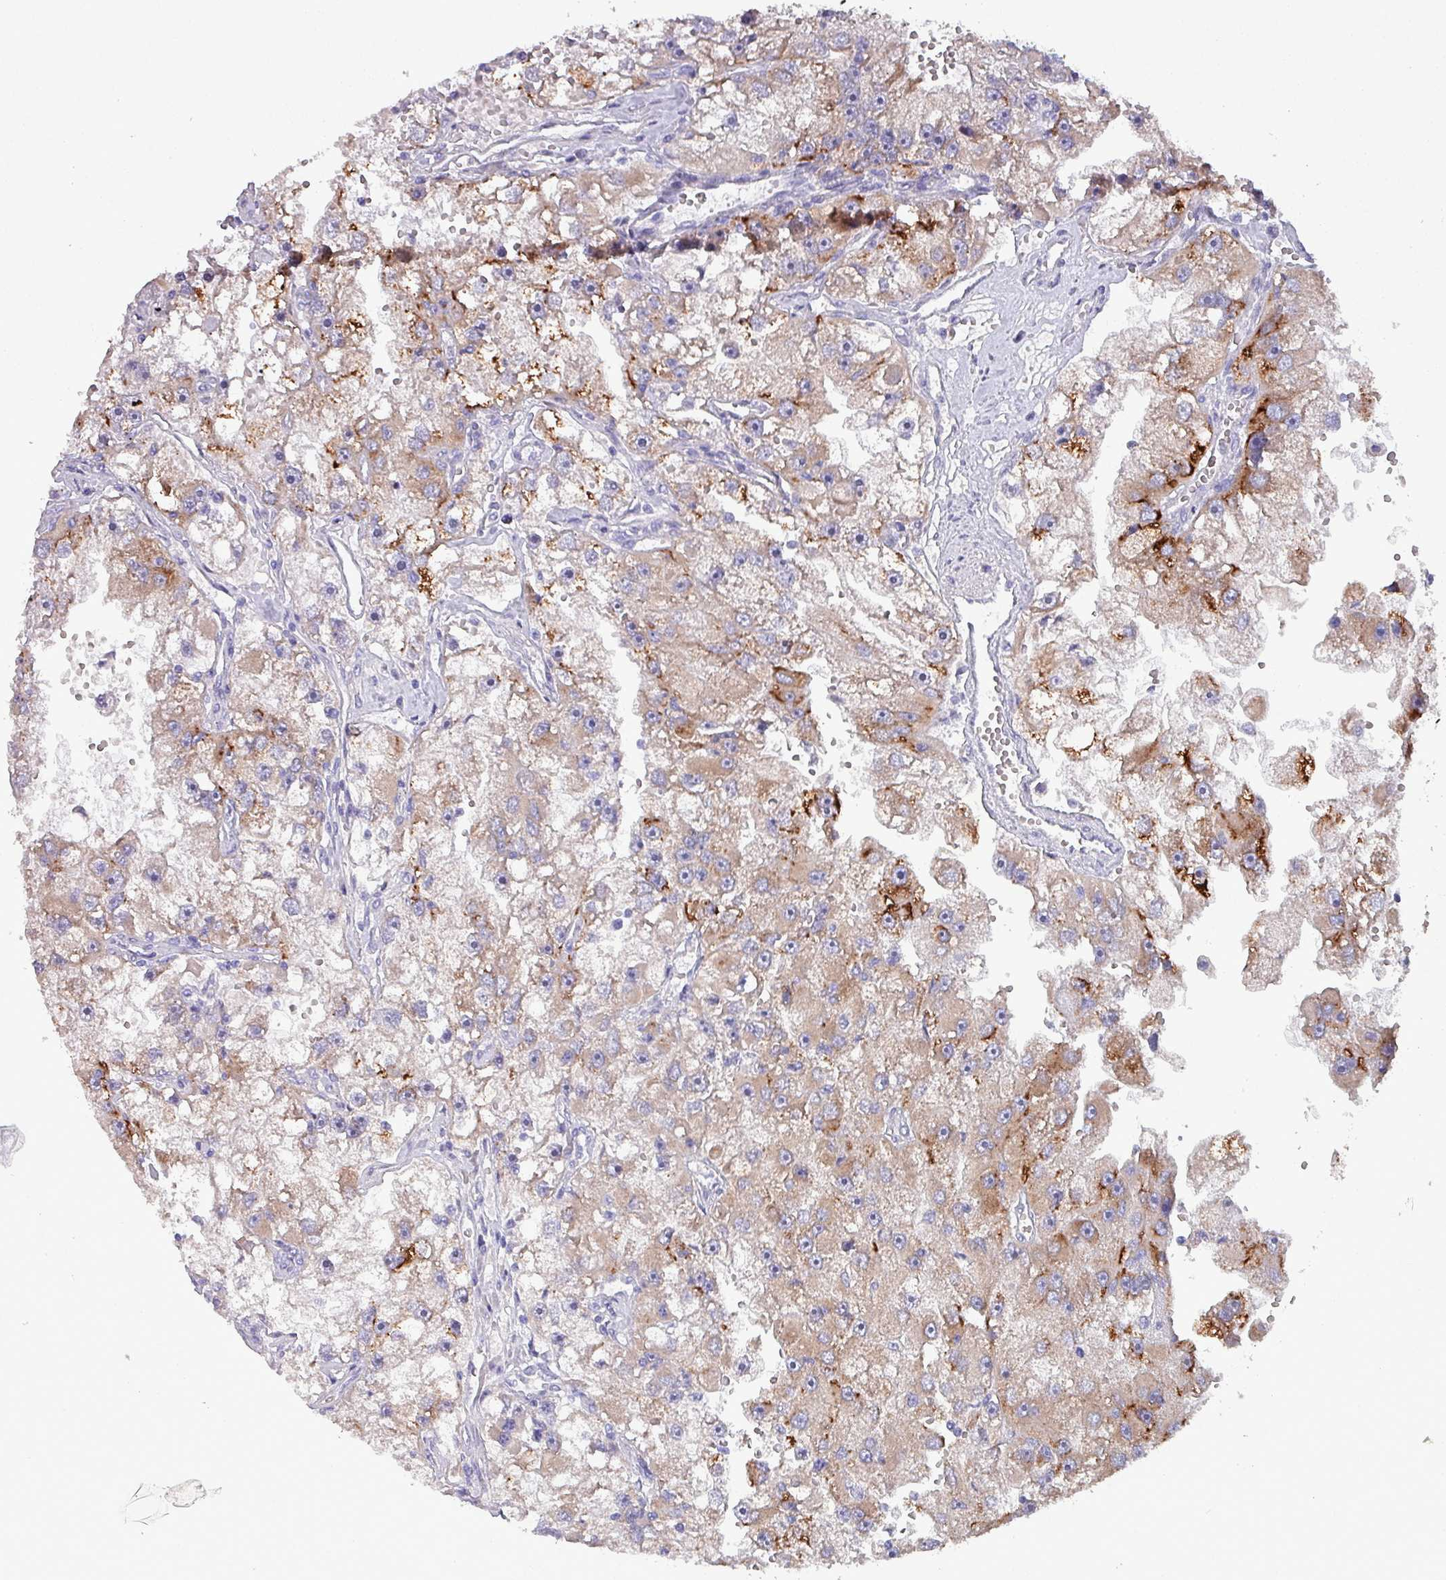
{"staining": {"intensity": "strong", "quantity": "25%-75%", "location": "cytoplasmic/membranous"}, "tissue": "renal cancer", "cell_type": "Tumor cells", "image_type": "cancer", "snomed": [{"axis": "morphology", "description": "Adenocarcinoma, NOS"}, {"axis": "topography", "description": "Kidney"}], "caption": "Human renal cancer stained for a protein (brown) displays strong cytoplasmic/membranous positive staining in about 25%-75% of tumor cells.", "gene": "HSD3B7", "patient": {"sex": "male", "age": 63}}